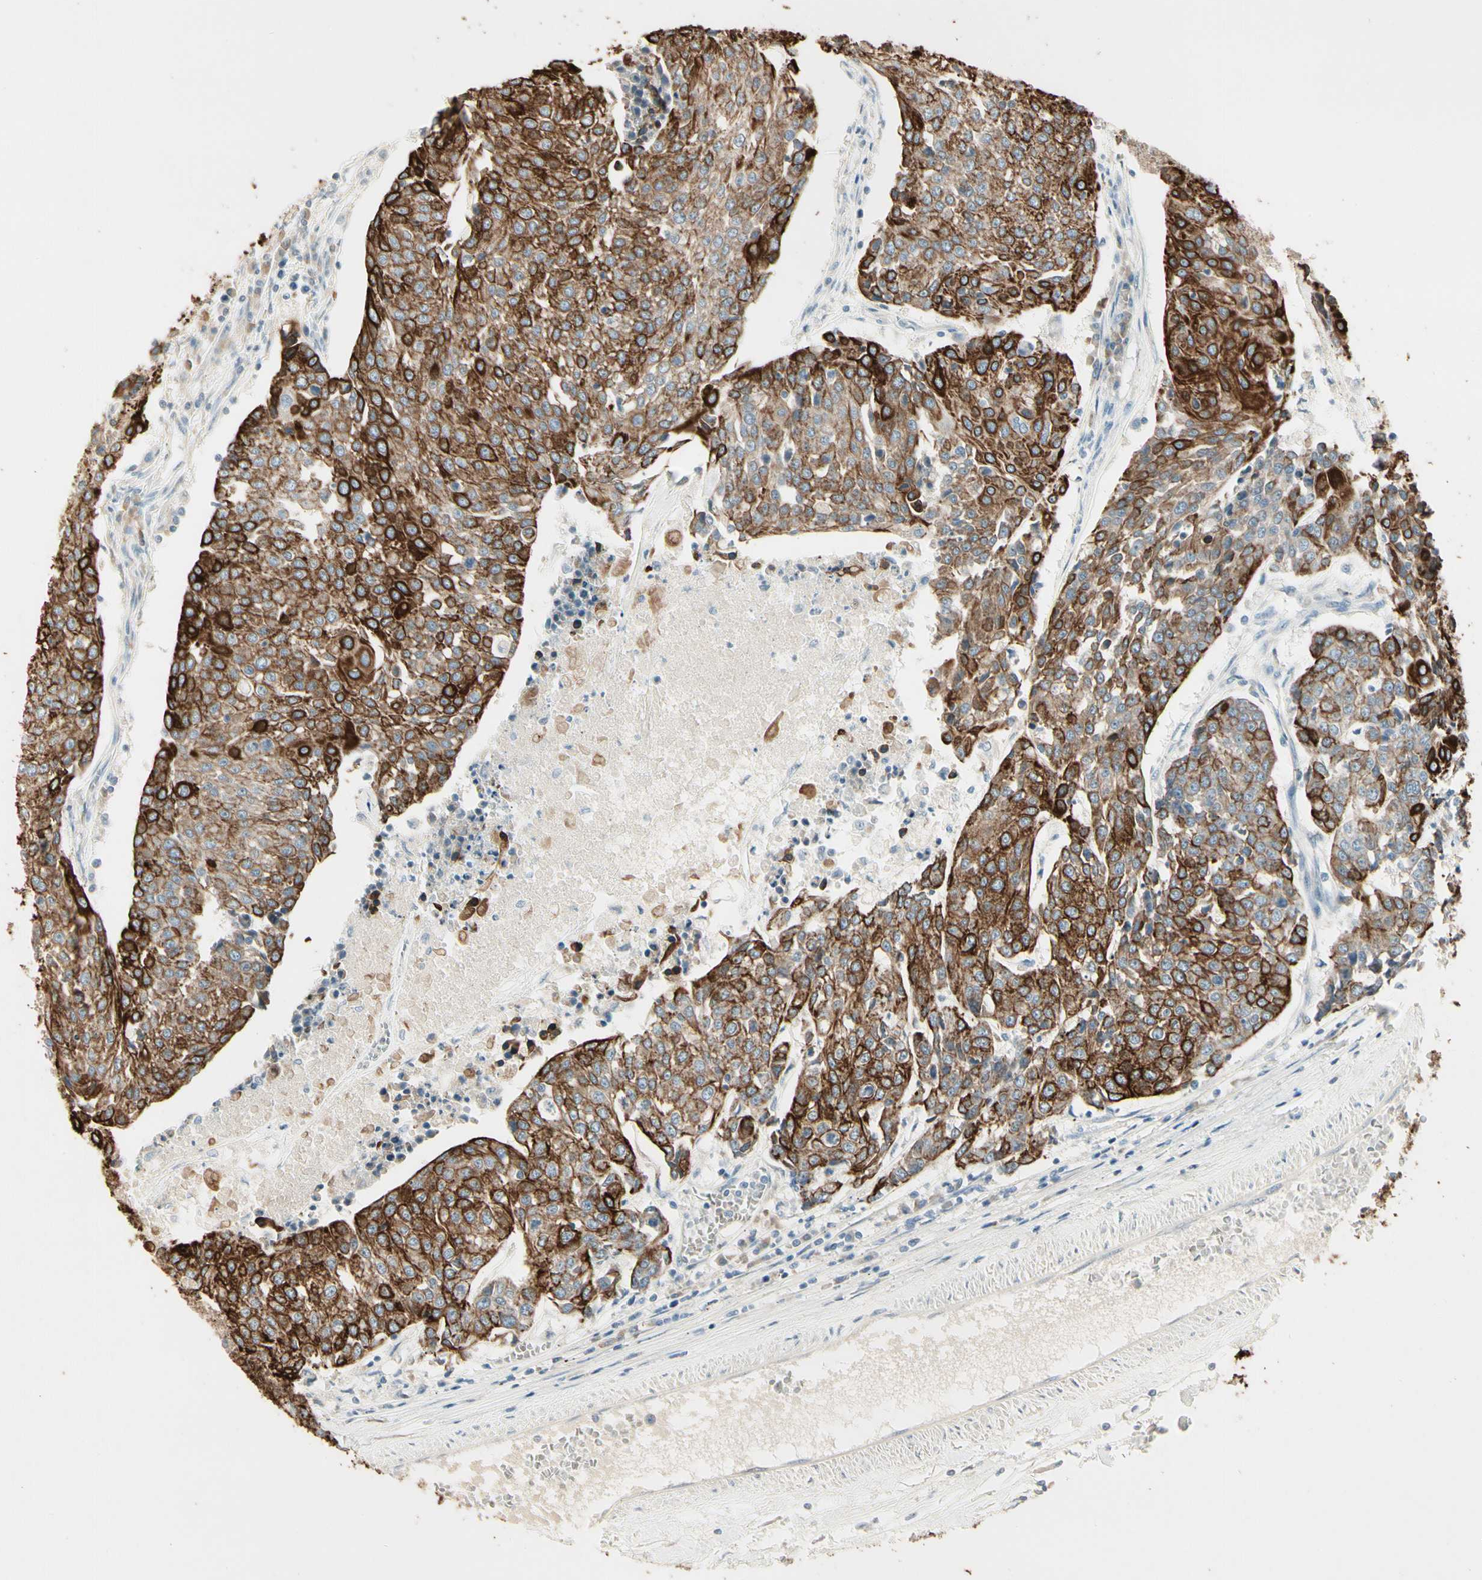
{"staining": {"intensity": "strong", "quantity": ">75%", "location": "cytoplasmic/membranous"}, "tissue": "urothelial cancer", "cell_type": "Tumor cells", "image_type": "cancer", "snomed": [{"axis": "morphology", "description": "Urothelial carcinoma, High grade"}, {"axis": "topography", "description": "Urinary bladder"}], "caption": "Immunohistochemical staining of human high-grade urothelial carcinoma demonstrates high levels of strong cytoplasmic/membranous staining in approximately >75% of tumor cells.", "gene": "SKIL", "patient": {"sex": "female", "age": 85}}